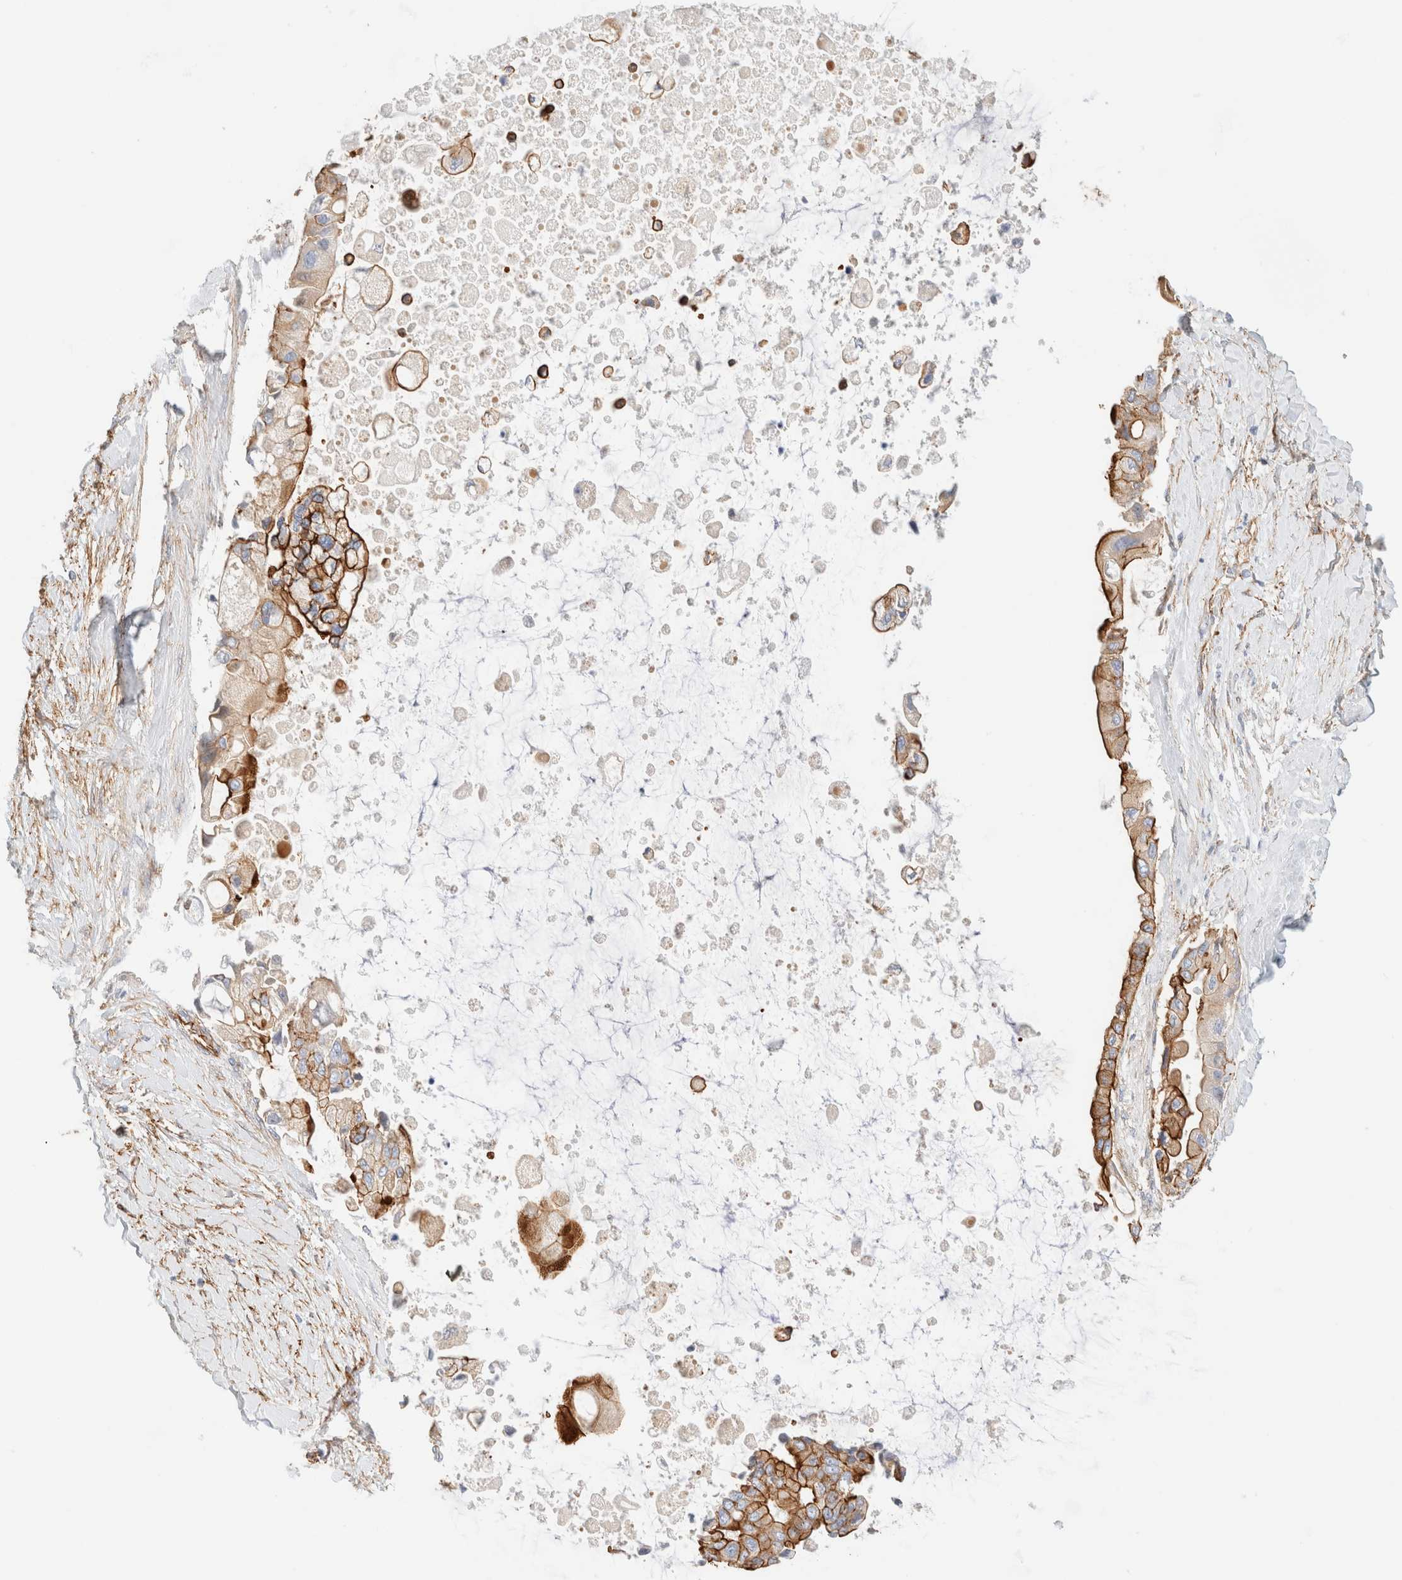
{"staining": {"intensity": "strong", "quantity": ">75%", "location": "cytoplasmic/membranous"}, "tissue": "liver cancer", "cell_type": "Tumor cells", "image_type": "cancer", "snomed": [{"axis": "morphology", "description": "Cholangiocarcinoma"}, {"axis": "topography", "description": "Liver"}], "caption": "Protein expression analysis of liver cancer reveals strong cytoplasmic/membranous staining in about >75% of tumor cells. (Stains: DAB in brown, nuclei in blue, Microscopy: brightfield microscopy at high magnification).", "gene": "CYB5R4", "patient": {"sex": "male", "age": 50}}